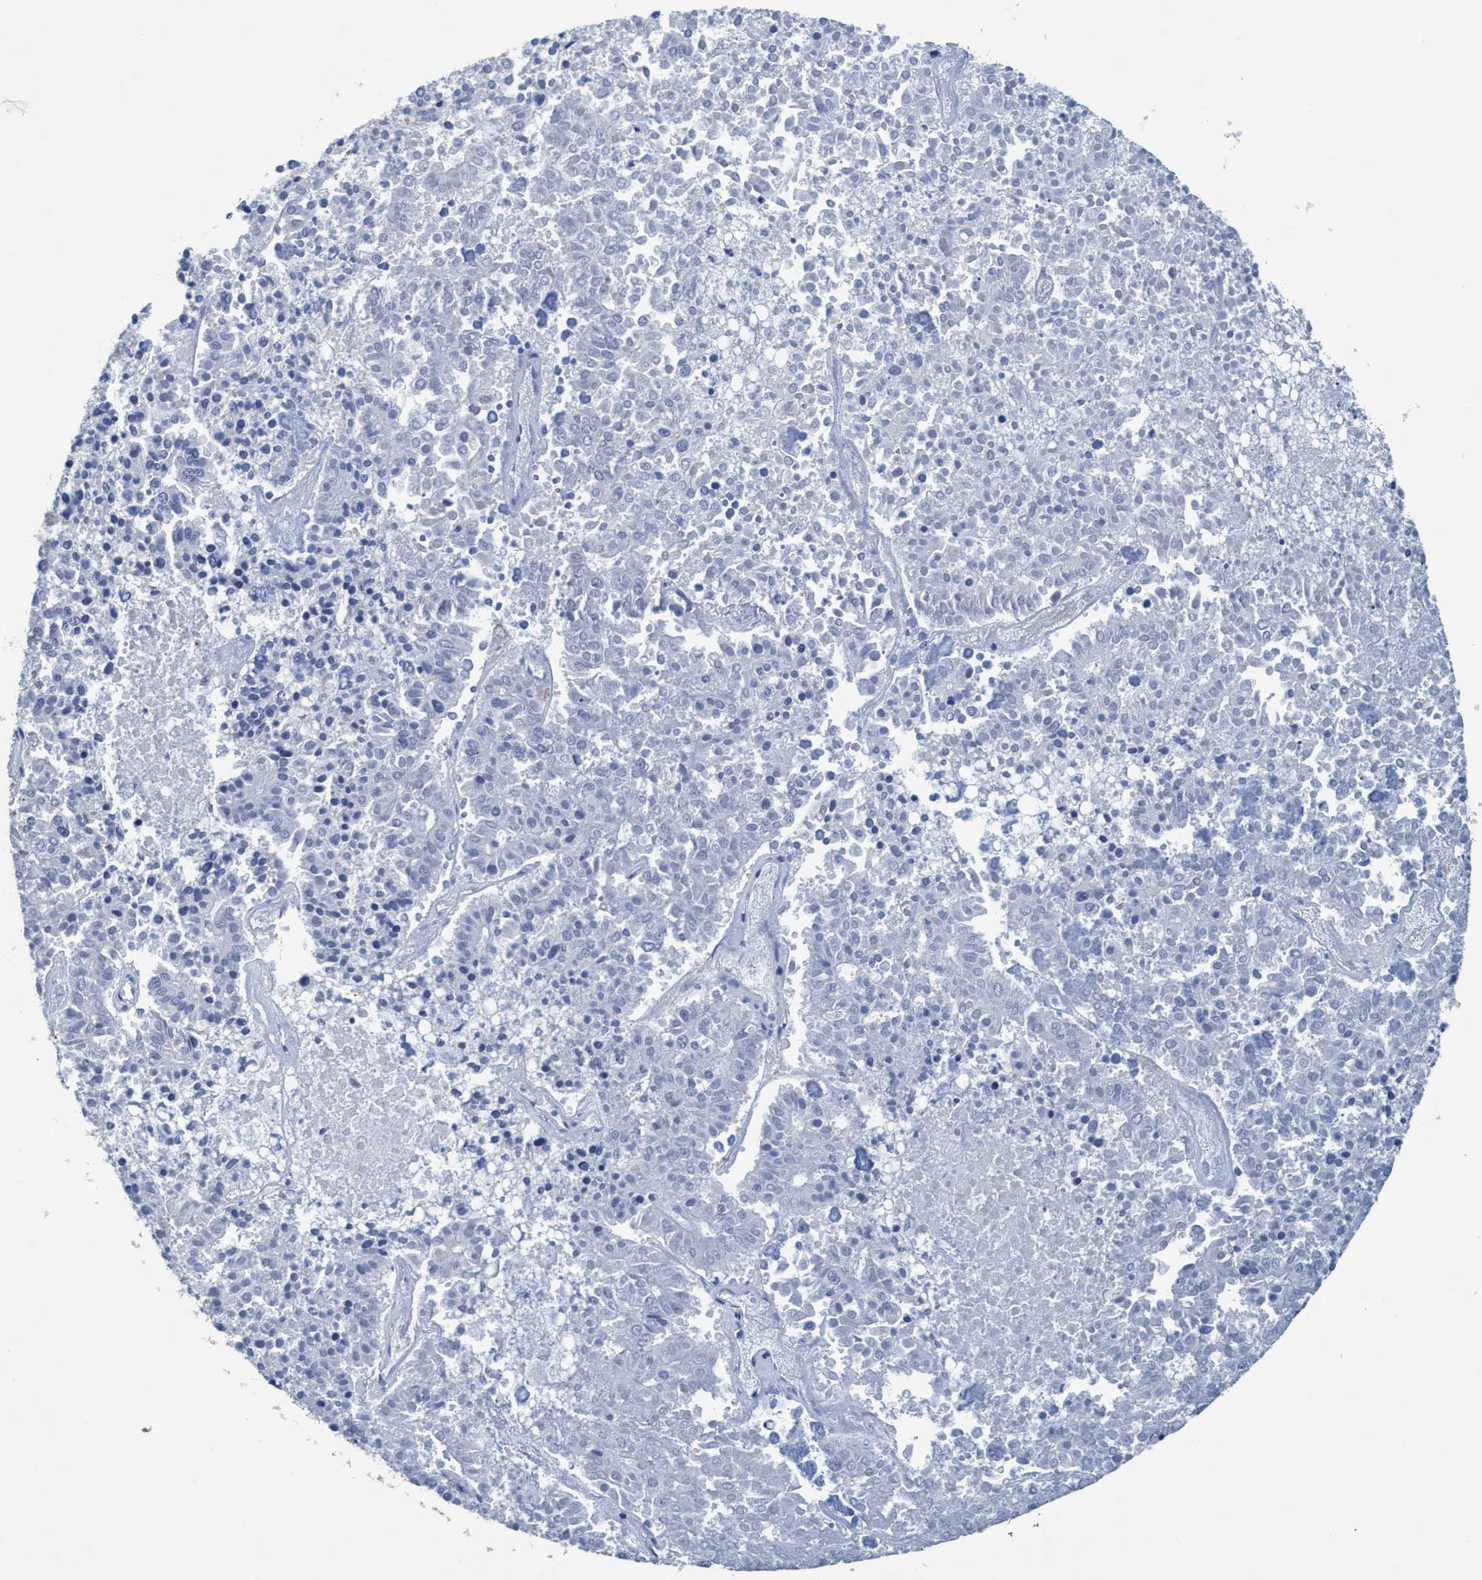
{"staining": {"intensity": "negative", "quantity": "none", "location": "none"}, "tissue": "pancreatic cancer", "cell_type": "Tumor cells", "image_type": "cancer", "snomed": [{"axis": "morphology", "description": "Adenocarcinoma, NOS"}, {"axis": "topography", "description": "Pancreas"}], "caption": "This image is of adenocarcinoma (pancreatic) stained with immunohistochemistry to label a protein in brown with the nuclei are counter-stained blue. There is no positivity in tumor cells. (Brightfield microscopy of DAB (3,3'-diaminobenzidine) immunohistochemistry (IHC) at high magnification).", "gene": "DNAI1", "patient": {"sex": "male", "age": 50}}